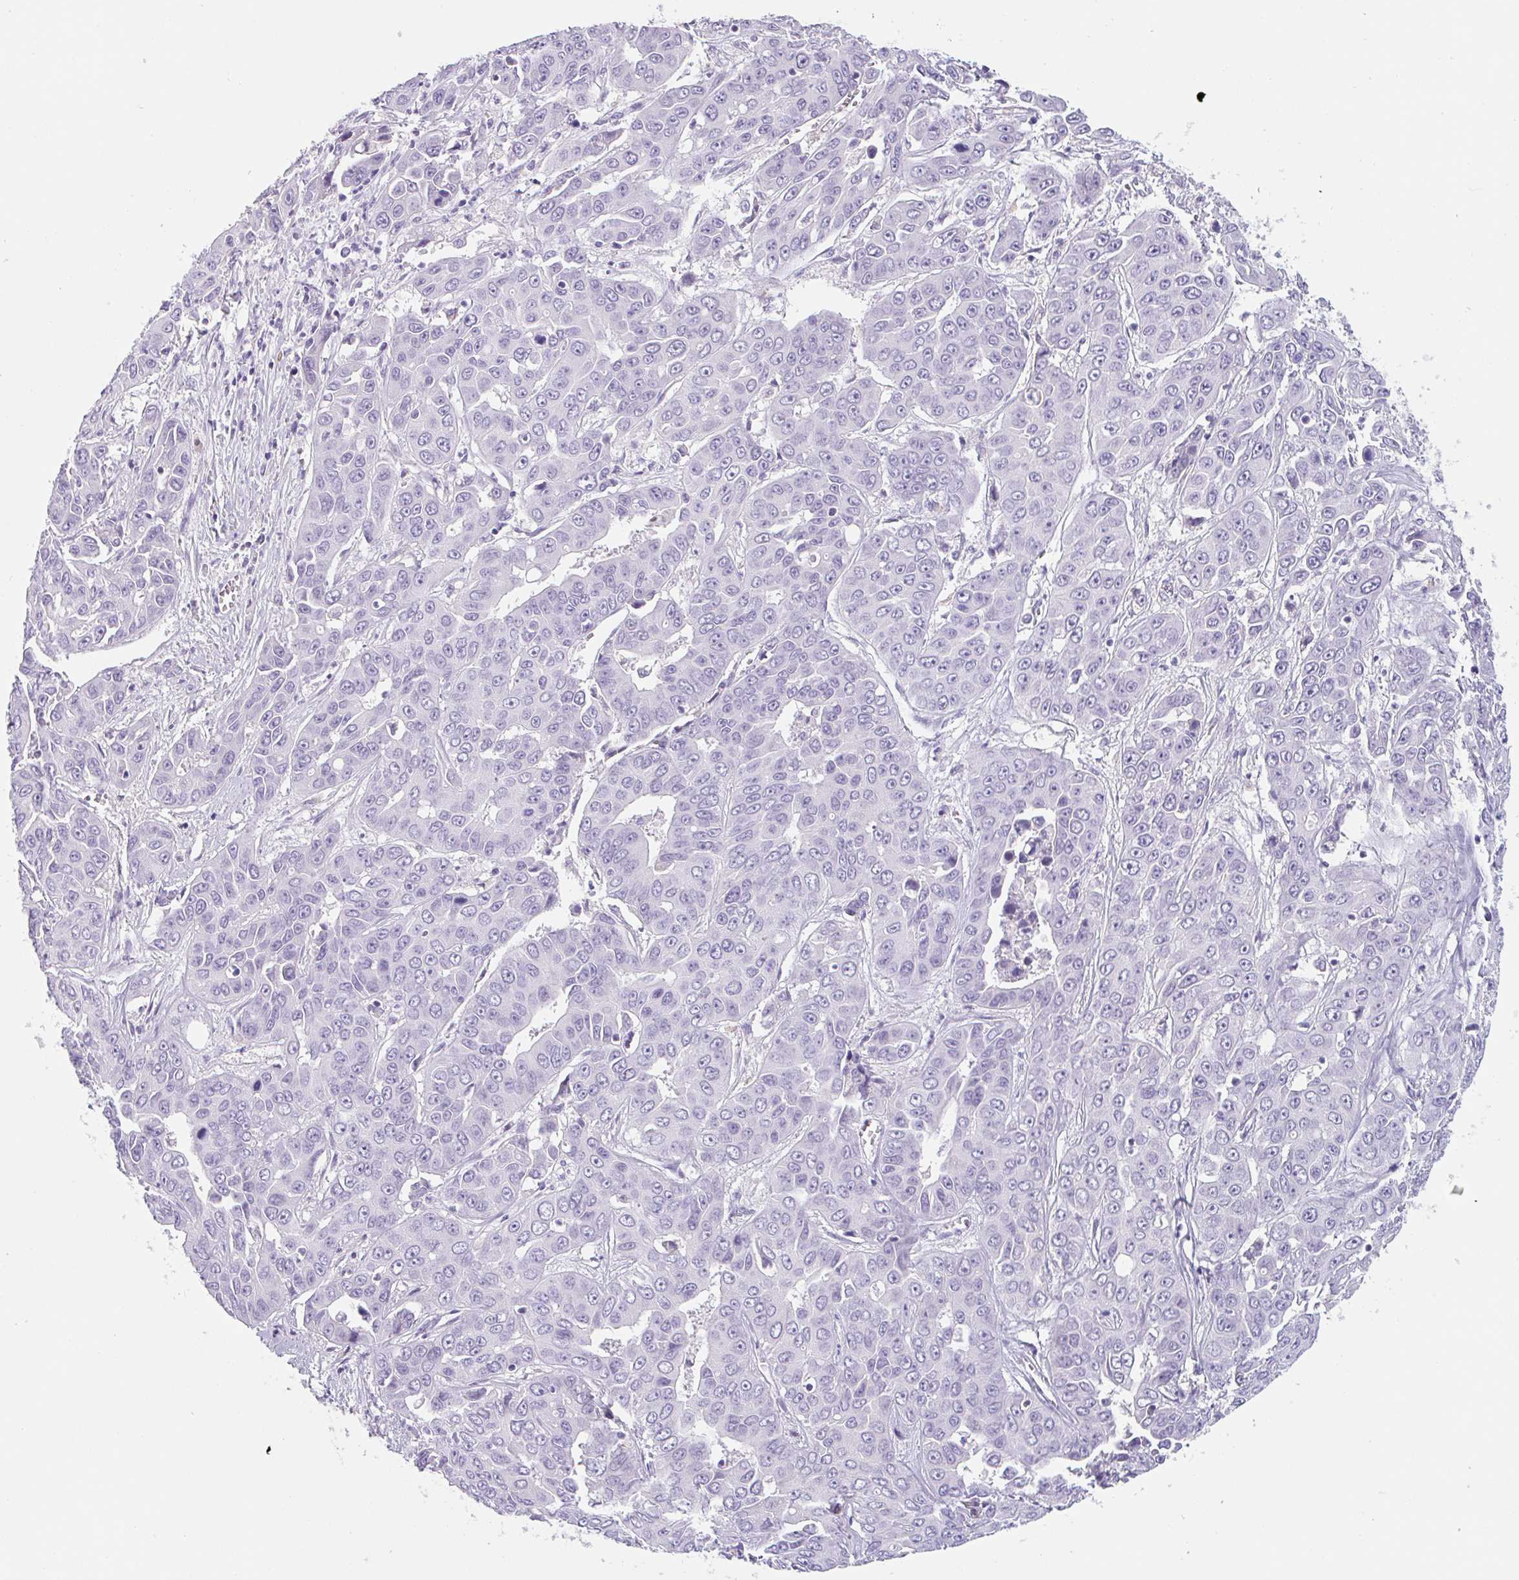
{"staining": {"intensity": "negative", "quantity": "none", "location": "none"}, "tissue": "liver cancer", "cell_type": "Tumor cells", "image_type": "cancer", "snomed": [{"axis": "morphology", "description": "Cholangiocarcinoma"}, {"axis": "topography", "description": "Liver"}], "caption": "Immunohistochemistry (IHC) photomicrograph of neoplastic tissue: liver cancer stained with DAB (3,3'-diaminobenzidine) shows no significant protein expression in tumor cells.", "gene": "EMC4", "patient": {"sex": "female", "age": 52}}